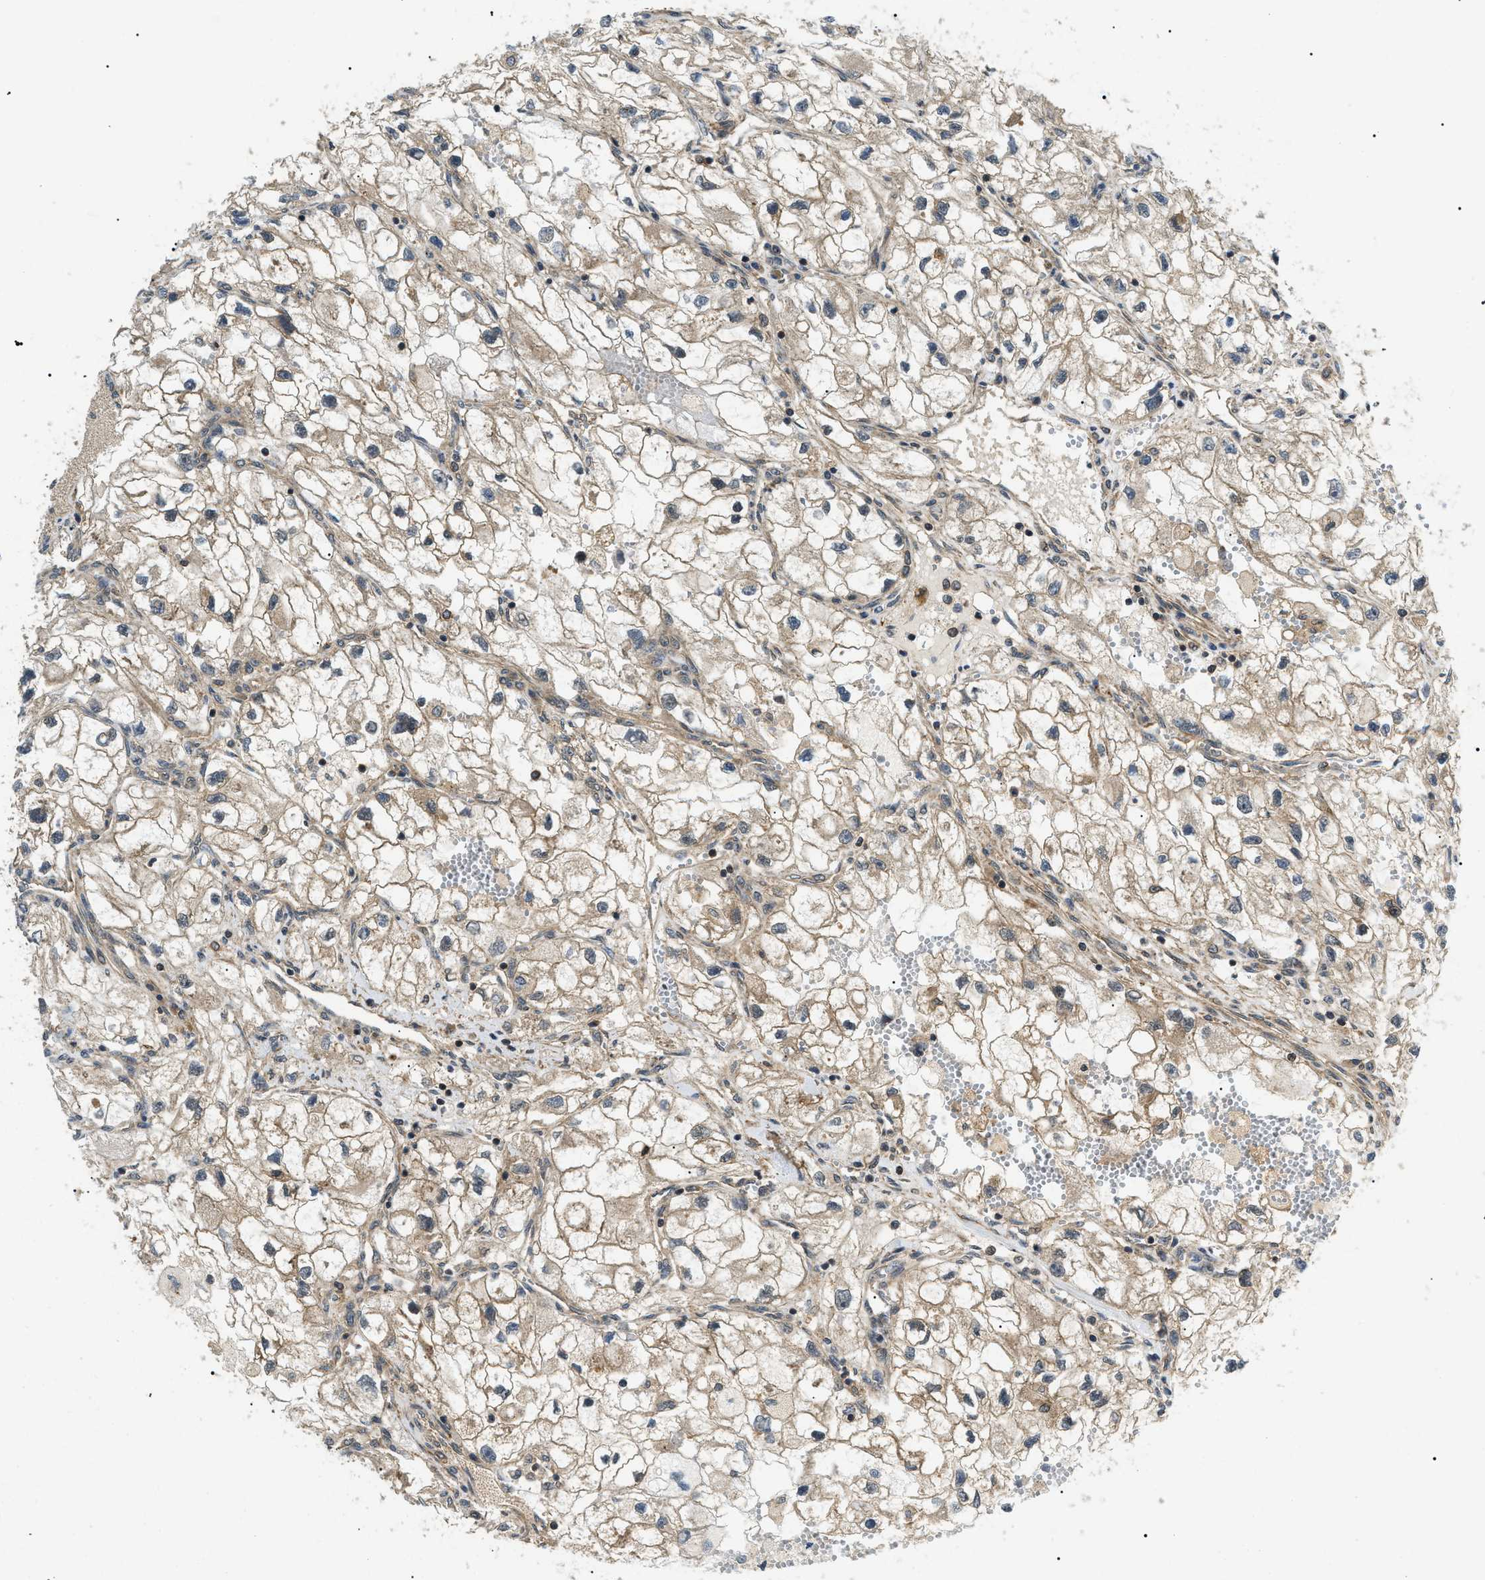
{"staining": {"intensity": "weak", "quantity": ">75%", "location": "cytoplasmic/membranous"}, "tissue": "renal cancer", "cell_type": "Tumor cells", "image_type": "cancer", "snomed": [{"axis": "morphology", "description": "Adenocarcinoma, NOS"}, {"axis": "topography", "description": "Kidney"}], "caption": "The image exhibits a brown stain indicating the presence of a protein in the cytoplasmic/membranous of tumor cells in adenocarcinoma (renal). Ihc stains the protein in brown and the nuclei are stained blue.", "gene": "ATP6AP1", "patient": {"sex": "female", "age": 70}}